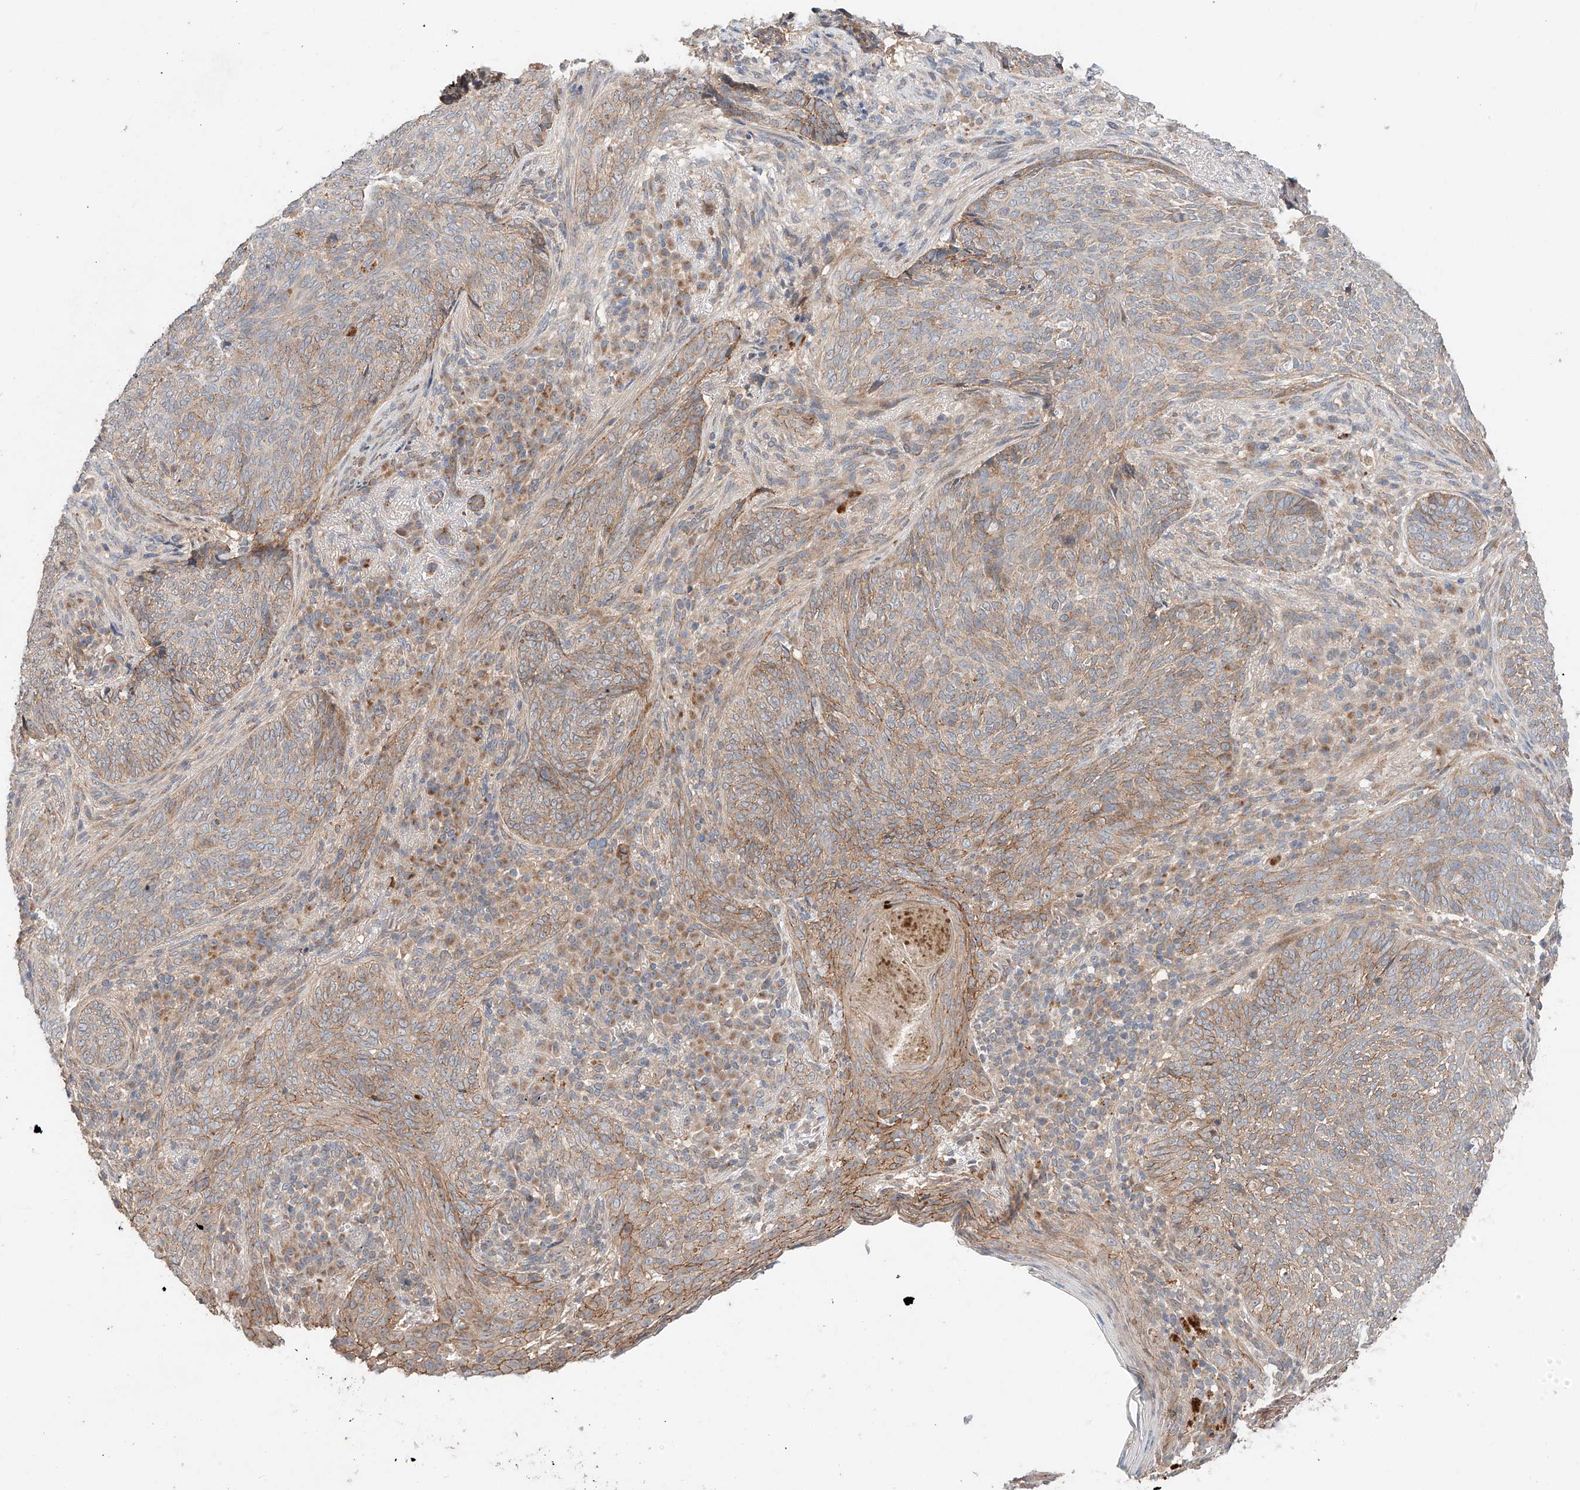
{"staining": {"intensity": "moderate", "quantity": "25%-75%", "location": "cytoplasmic/membranous"}, "tissue": "skin cancer", "cell_type": "Tumor cells", "image_type": "cancer", "snomed": [{"axis": "morphology", "description": "Basal cell carcinoma"}, {"axis": "topography", "description": "Skin"}], "caption": "DAB immunohistochemical staining of skin basal cell carcinoma demonstrates moderate cytoplasmic/membranous protein staining in about 25%-75% of tumor cells. The staining was performed using DAB to visualize the protein expression in brown, while the nuclei were stained in blue with hematoxylin (Magnification: 20x).", "gene": "XPNPEP1", "patient": {"sex": "male", "age": 85}}